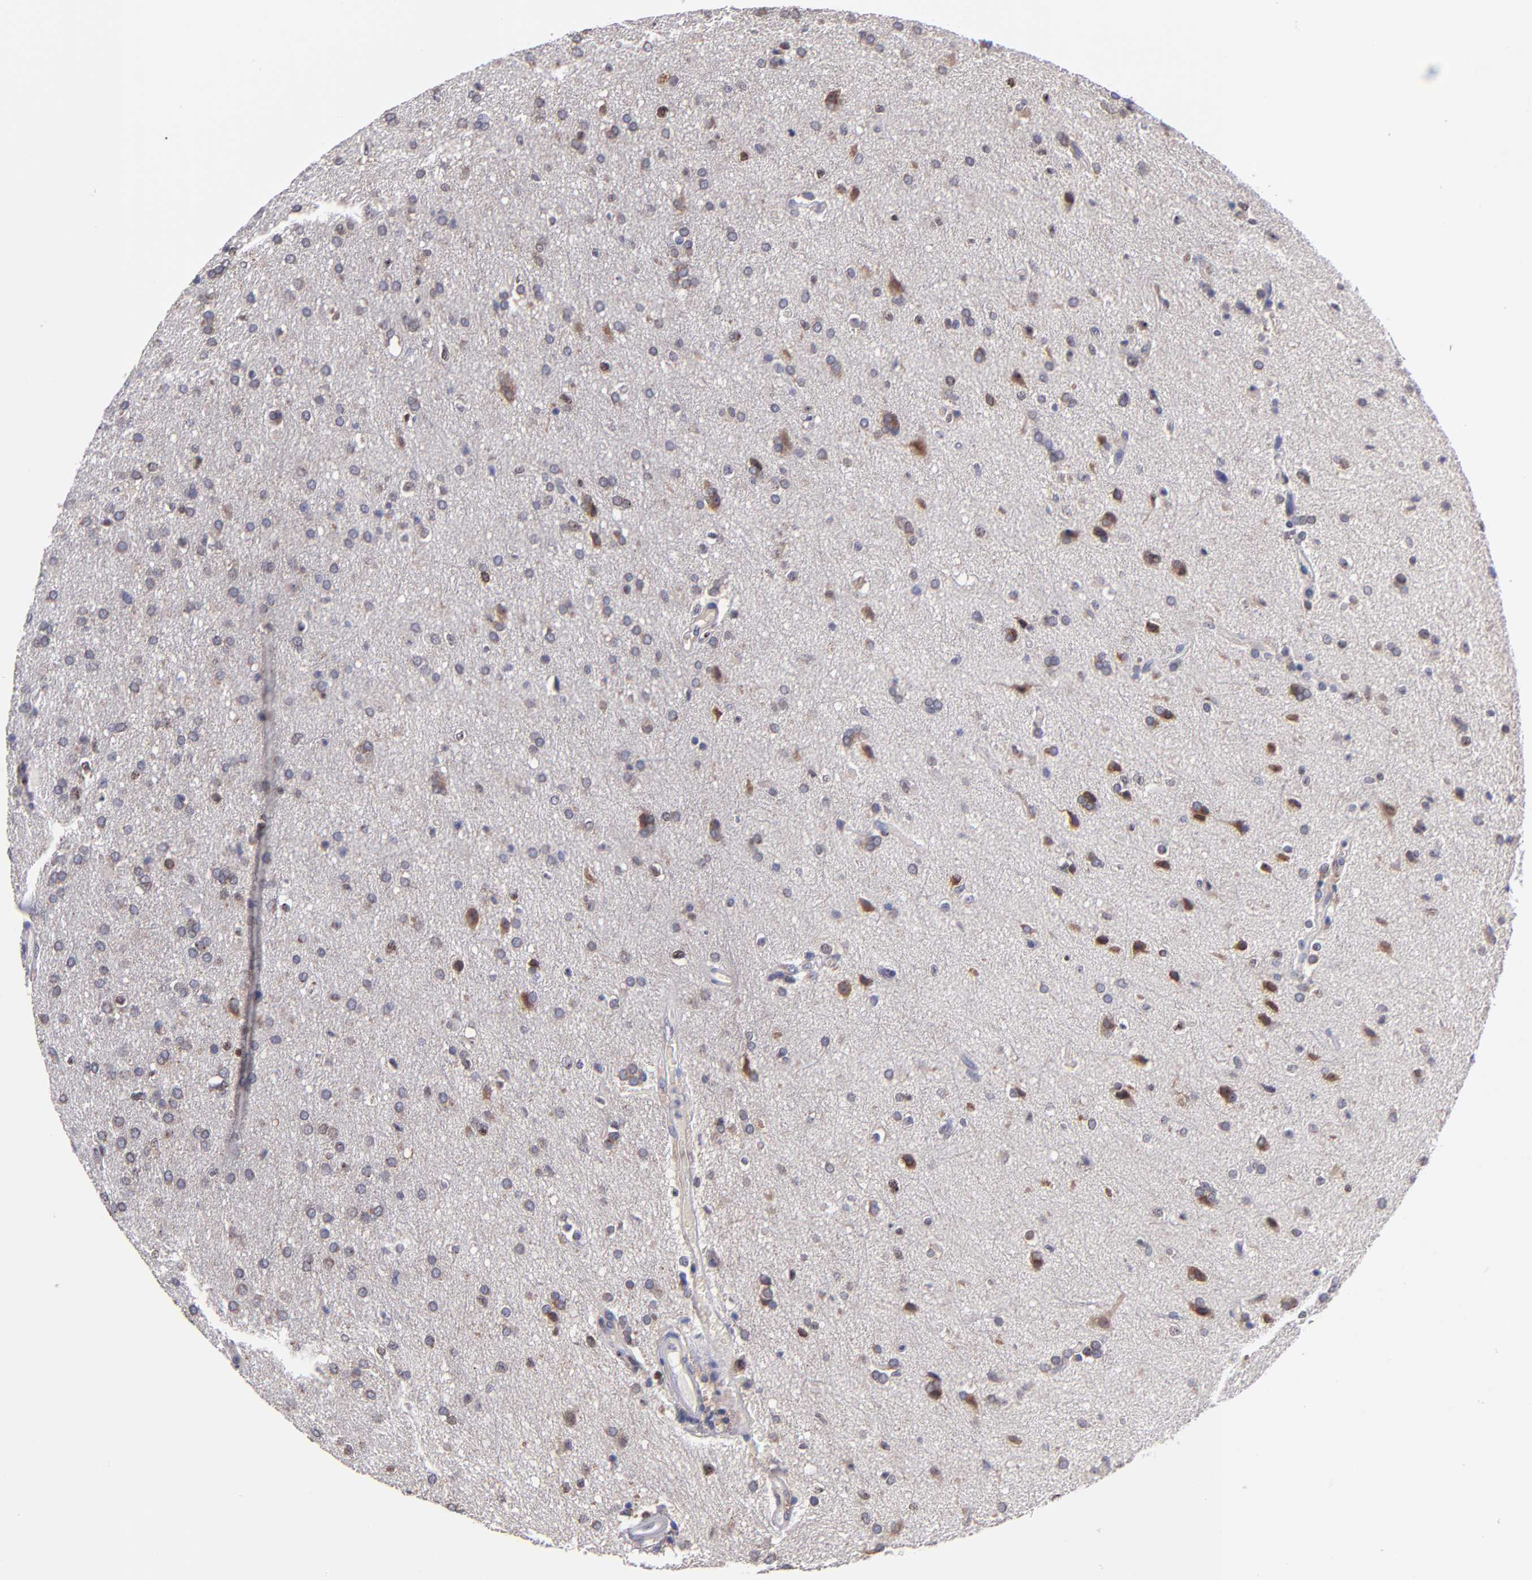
{"staining": {"intensity": "weak", "quantity": "25%-75%", "location": "cytoplasmic/membranous"}, "tissue": "glioma", "cell_type": "Tumor cells", "image_type": "cancer", "snomed": [{"axis": "morphology", "description": "Glioma, malignant, High grade"}, {"axis": "topography", "description": "Brain"}], "caption": "IHC staining of glioma, which reveals low levels of weak cytoplasmic/membranous expression in about 25%-75% of tumor cells indicating weak cytoplasmic/membranous protein expression. The staining was performed using DAB (brown) for protein detection and nuclei were counterstained in hematoxylin (blue).", "gene": "EIF3L", "patient": {"sex": "male", "age": 33}}